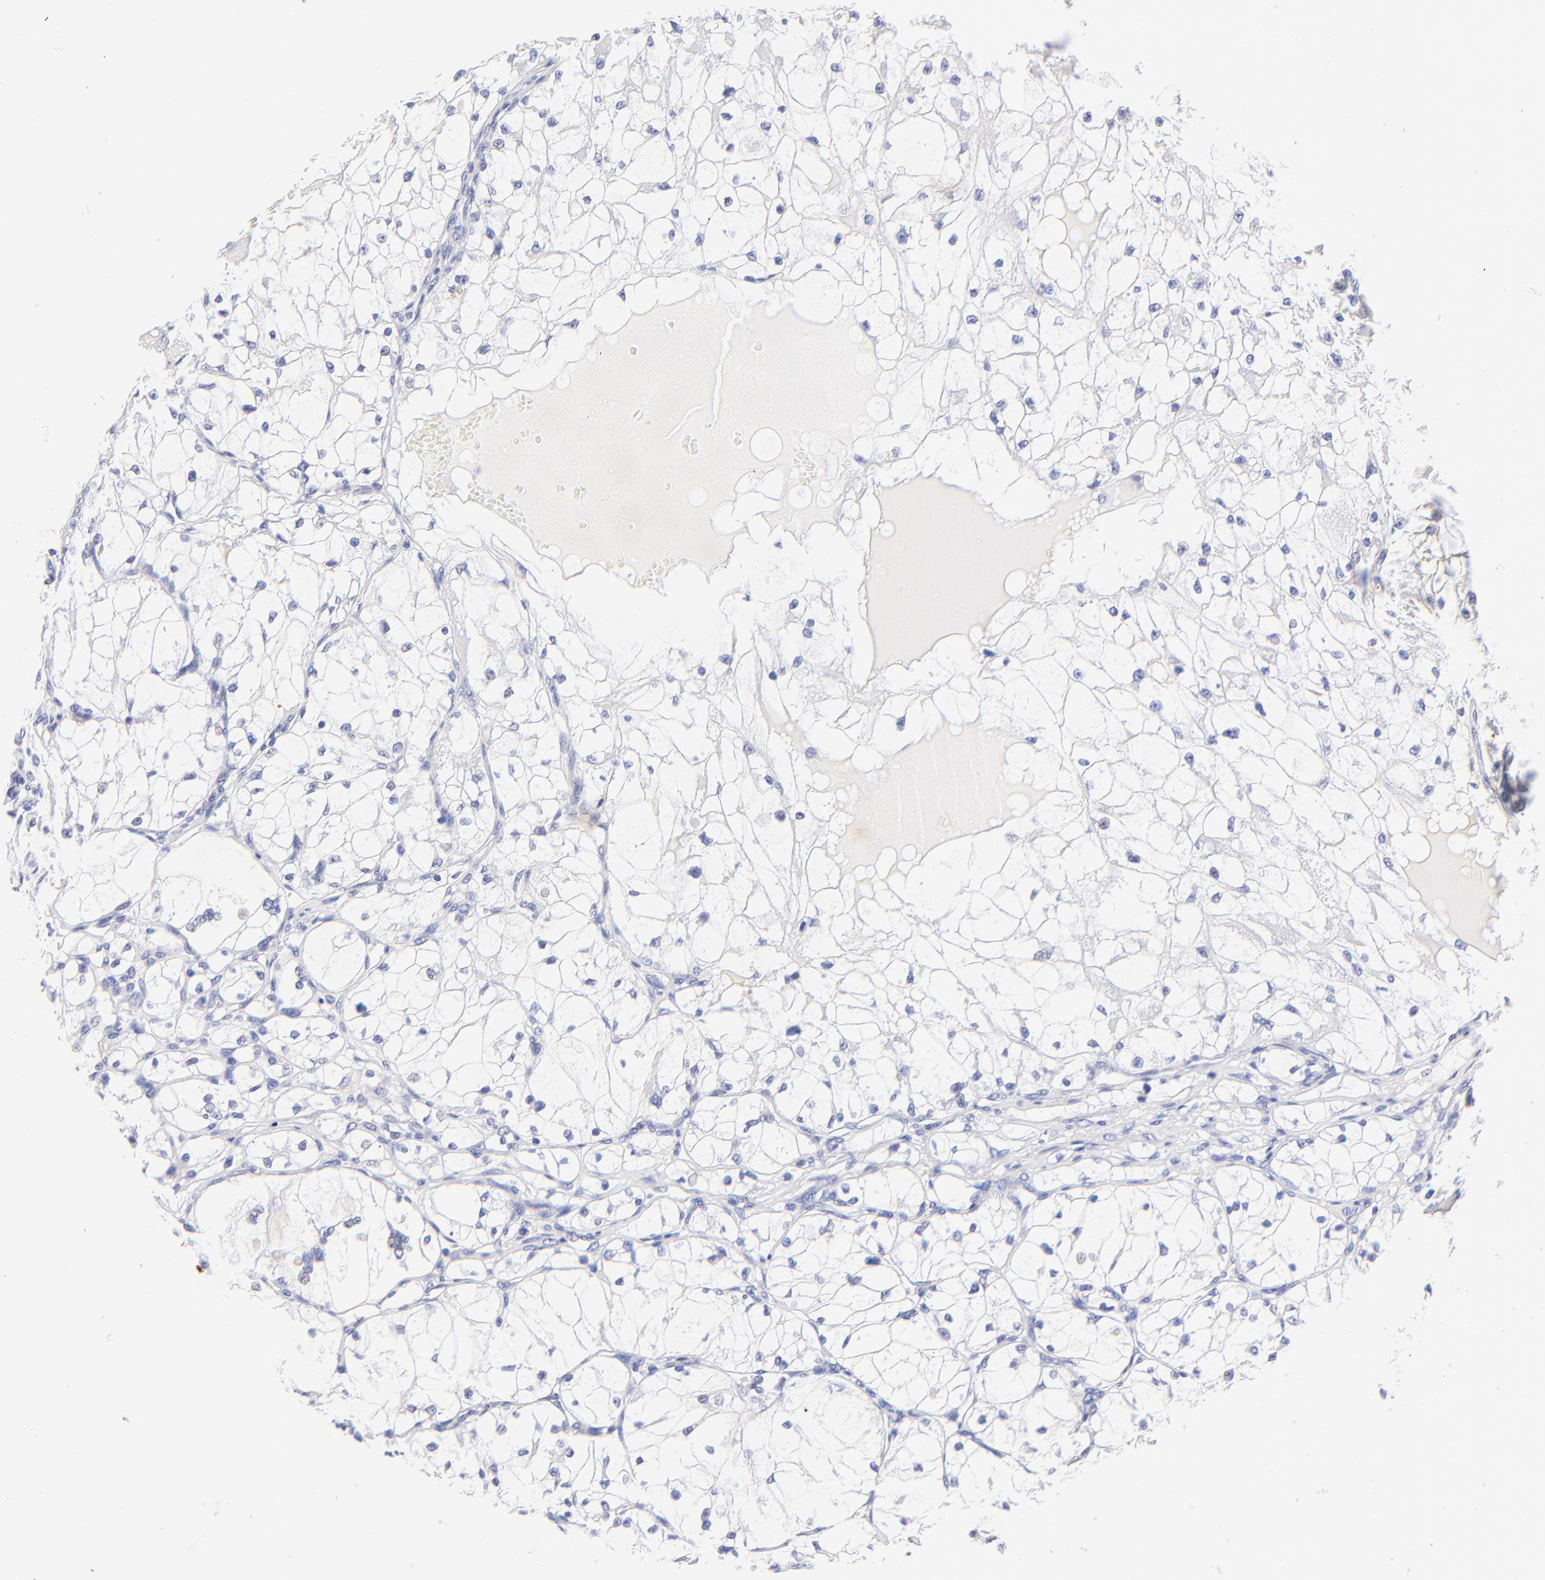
{"staining": {"intensity": "negative", "quantity": "none", "location": "none"}, "tissue": "renal cancer", "cell_type": "Tumor cells", "image_type": "cancer", "snomed": [{"axis": "morphology", "description": "Adenocarcinoma, NOS"}, {"axis": "topography", "description": "Kidney"}], "caption": "A micrograph of adenocarcinoma (renal) stained for a protein demonstrates no brown staining in tumor cells. (Stains: DAB immunohistochemistry (IHC) with hematoxylin counter stain, Microscopy: brightfield microscopy at high magnification).", "gene": "HORMAD2", "patient": {"sex": "male", "age": 61}}